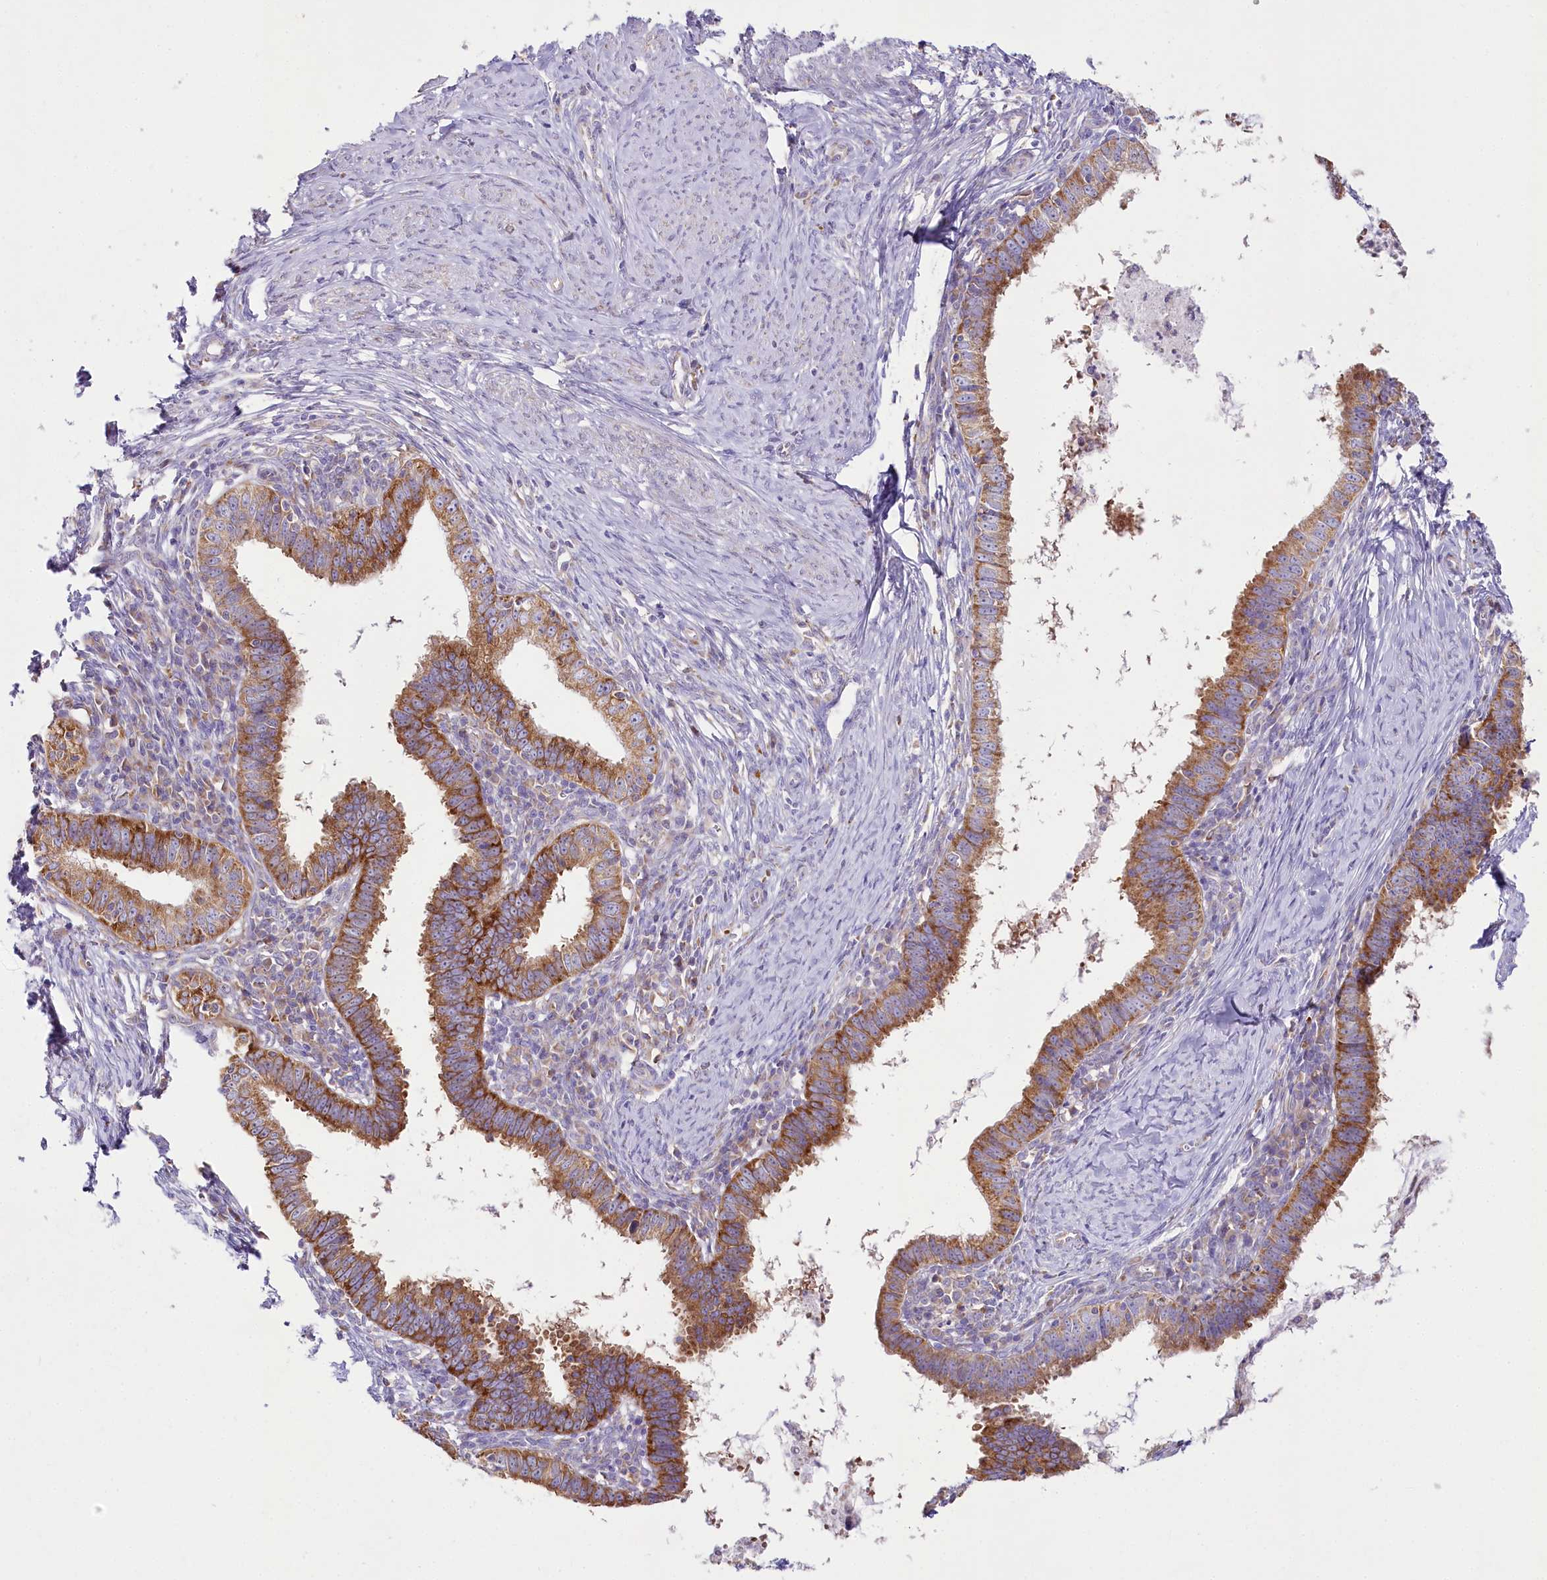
{"staining": {"intensity": "strong", "quantity": ">75%", "location": "cytoplasmic/membranous"}, "tissue": "cervical cancer", "cell_type": "Tumor cells", "image_type": "cancer", "snomed": [{"axis": "morphology", "description": "Adenocarcinoma, NOS"}, {"axis": "topography", "description": "Cervix"}], "caption": "Protein expression analysis of human adenocarcinoma (cervical) reveals strong cytoplasmic/membranous expression in about >75% of tumor cells.", "gene": "THUMPD3", "patient": {"sex": "female", "age": 36}}